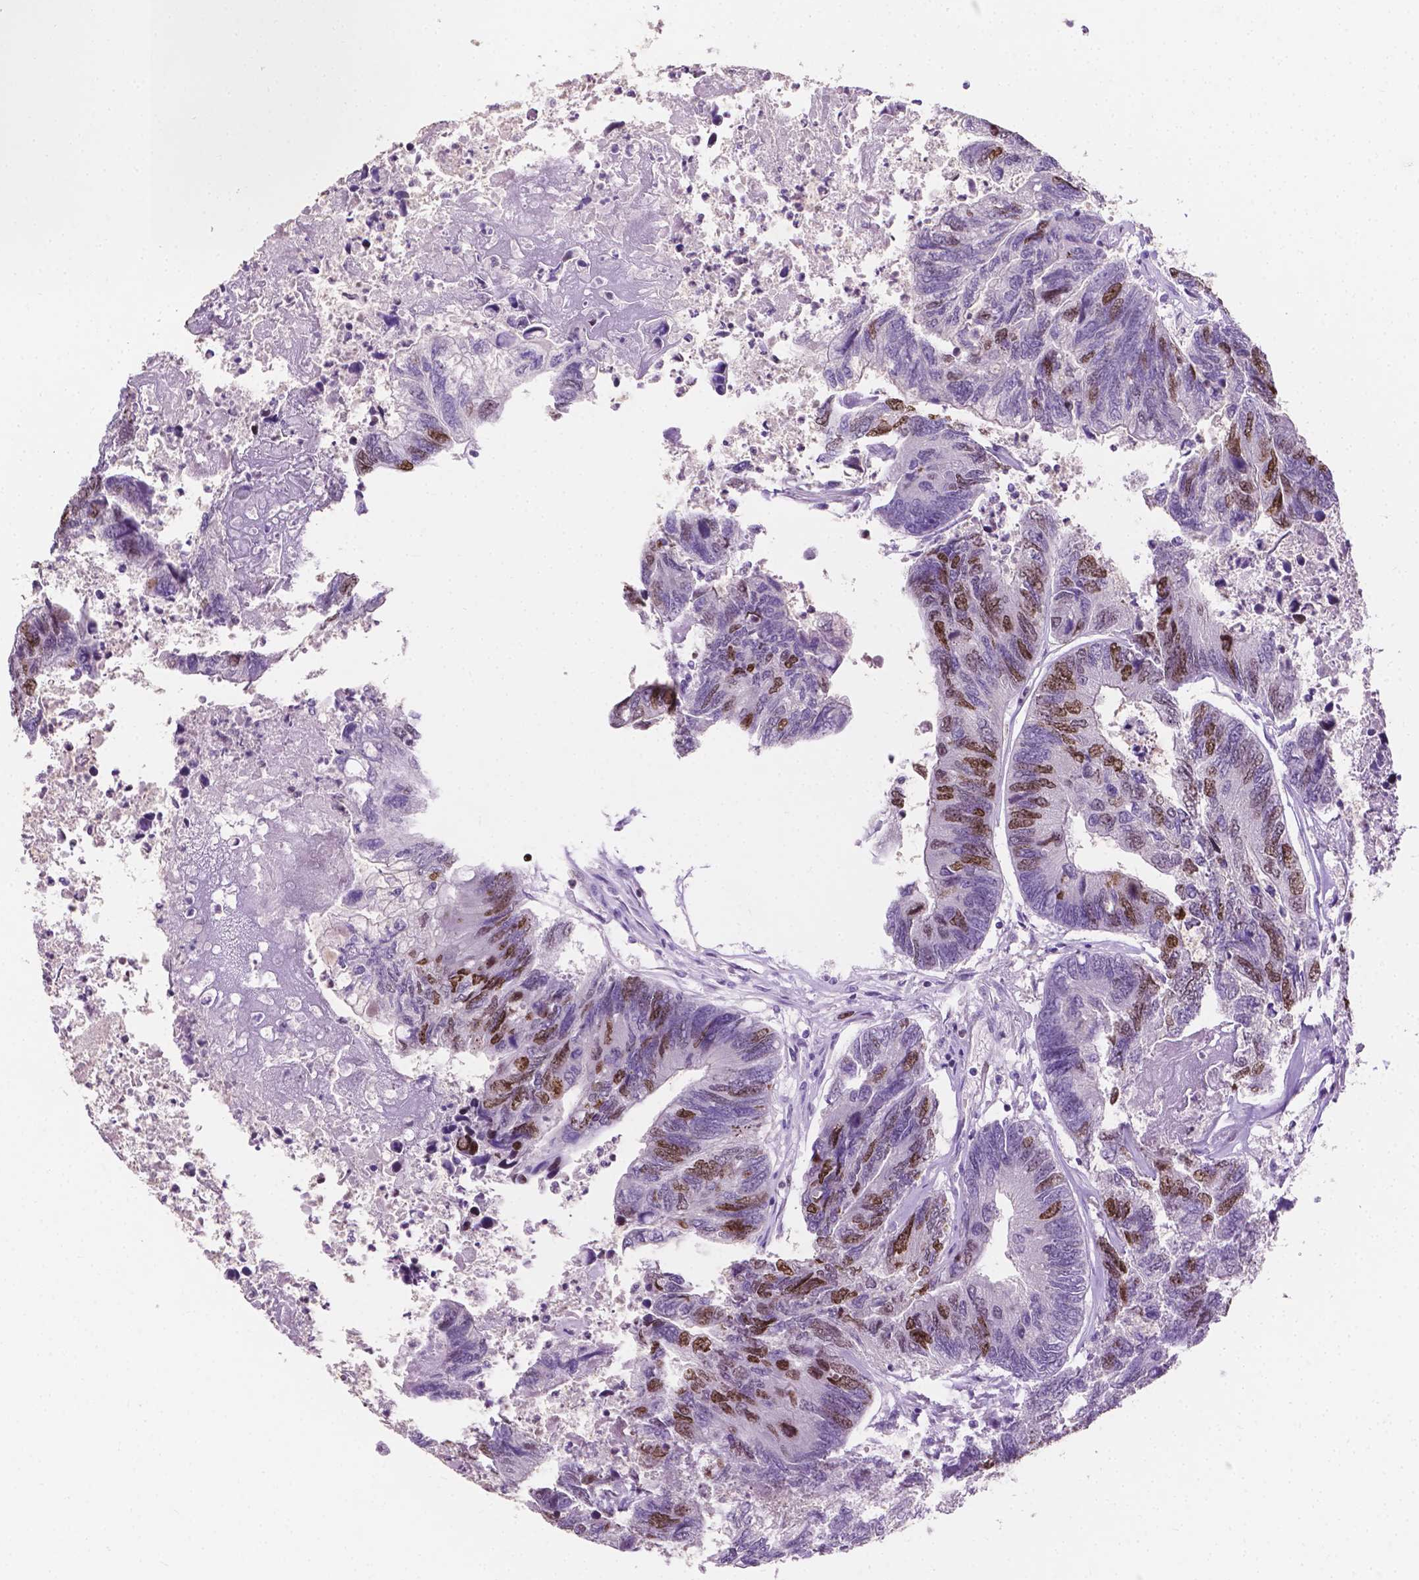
{"staining": {"intensity": "moderate", "quantity": "25%-75%", "location": "nuclear"}, "tissue": "colorectal cancer", "cell_type": "Tumor cells", "image_type": "cancer", "snomed": [{"axis": "morphology", "description": "Adenocarcinoma, NOS"}, {"axis": "topography", "description": "Colon"}], "caption": "Immunohistochemical staining of human adenocarcinoma (colorectal) reveals medium levels of moderate nuclear protein positivity in approximately 25%-75% of tumor cells.", "gene": "SIAH2", "patient": {"sex": "female", "age": 67}}